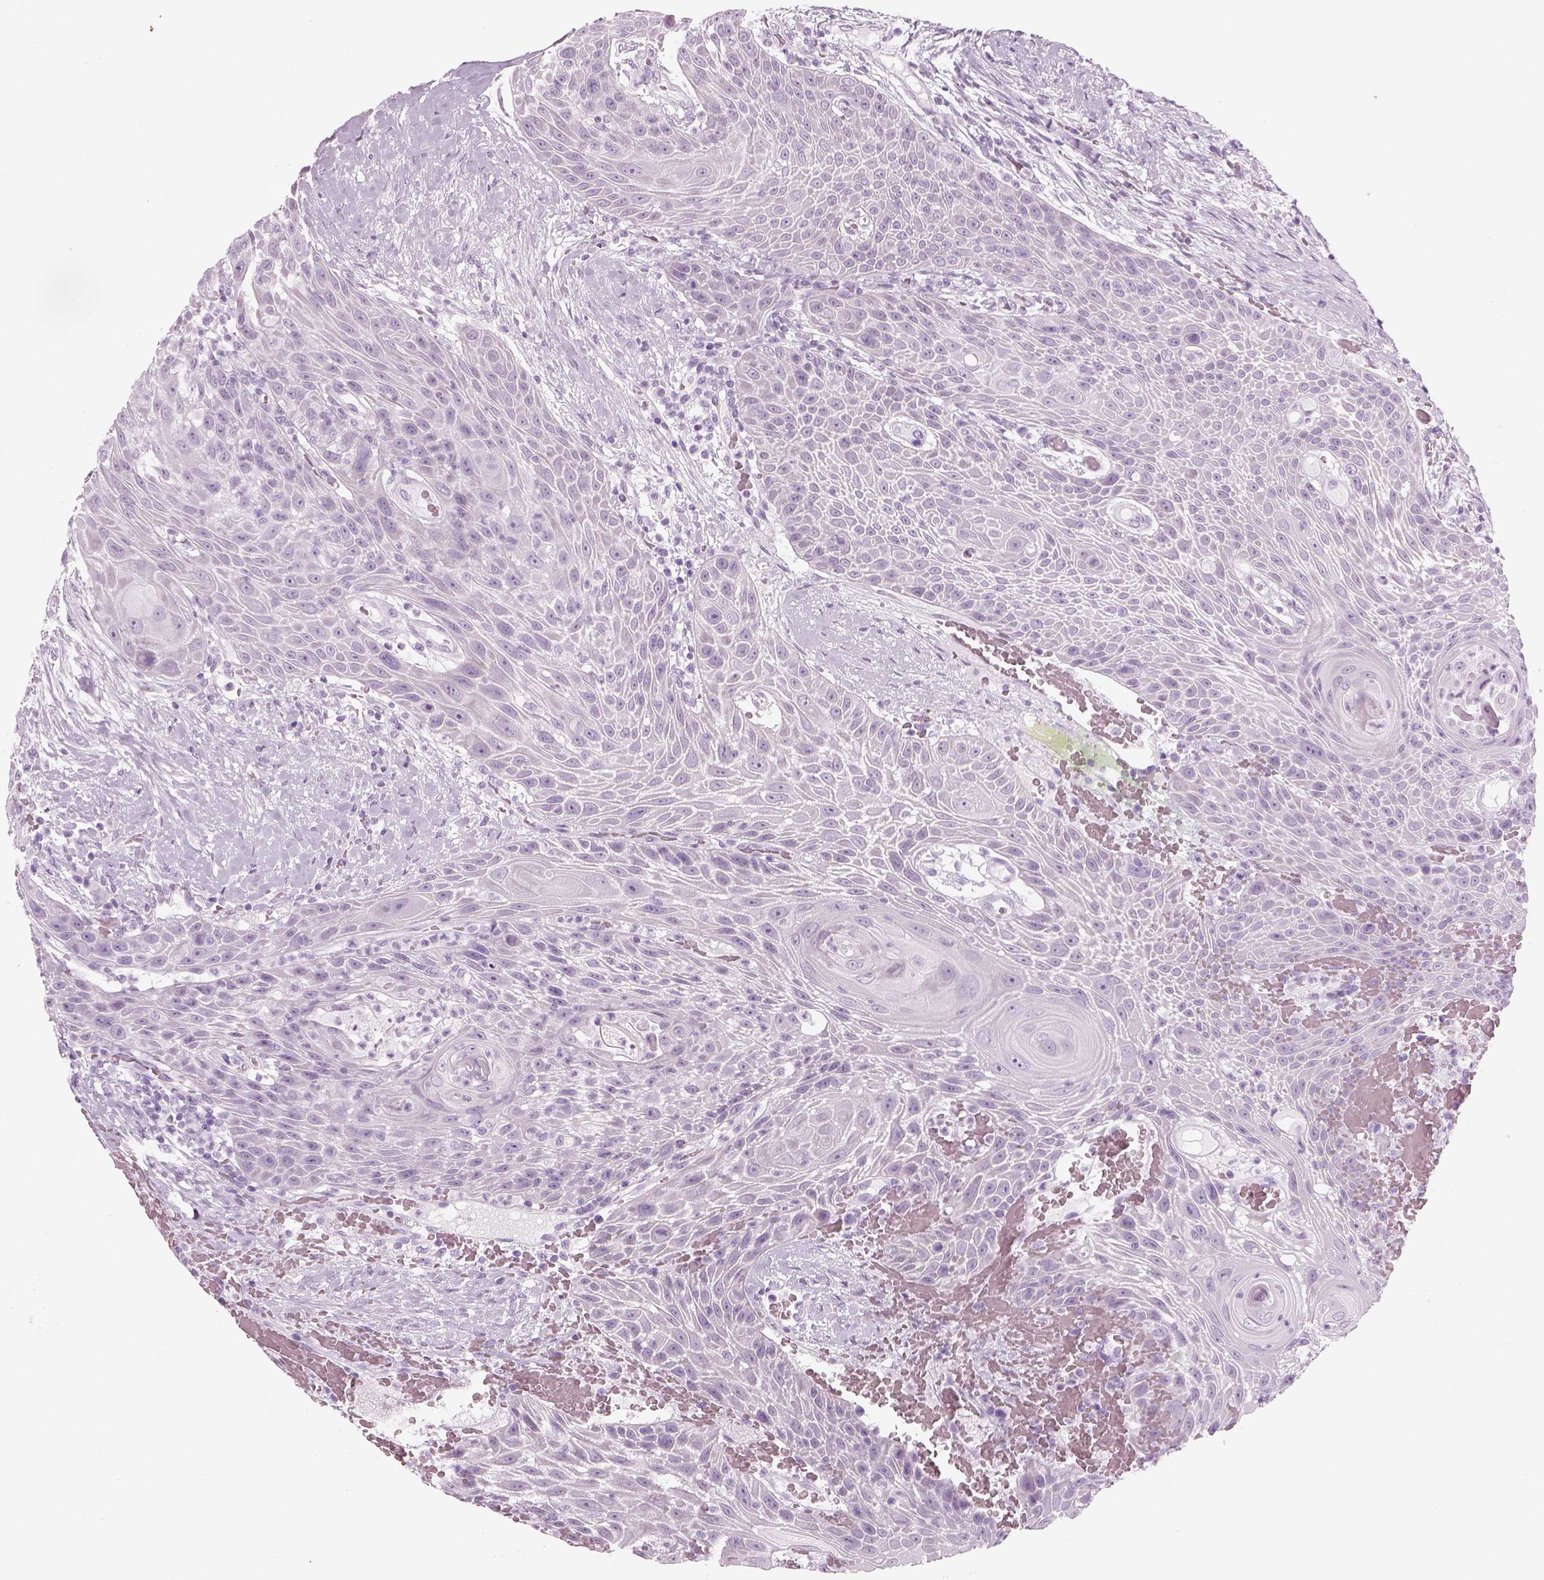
{"staining": {"intensity": "negative", "quantity": "none", "location": "none"}, "tissue": "head and neck cancer", "cell_type": "Tumor cells", "image_type": "cancer", "snomed": [{"axis": "morphology", "description": "Squamous cell carcinoma, NOS"}, {"axis": "topography", "description": "Head-Neck"}], "caption": "Immunohistochemical staining of squamous cell carcinoma (head and neck) exhibits no significant staining in tumor cells. (Stains: DAB immunohistochemistry with hematoxylin counter stain, Microscopy: brightfield microscopy at high magnification).", "gene": "SAG", "patient": {"sex": "male", "age": 69}}